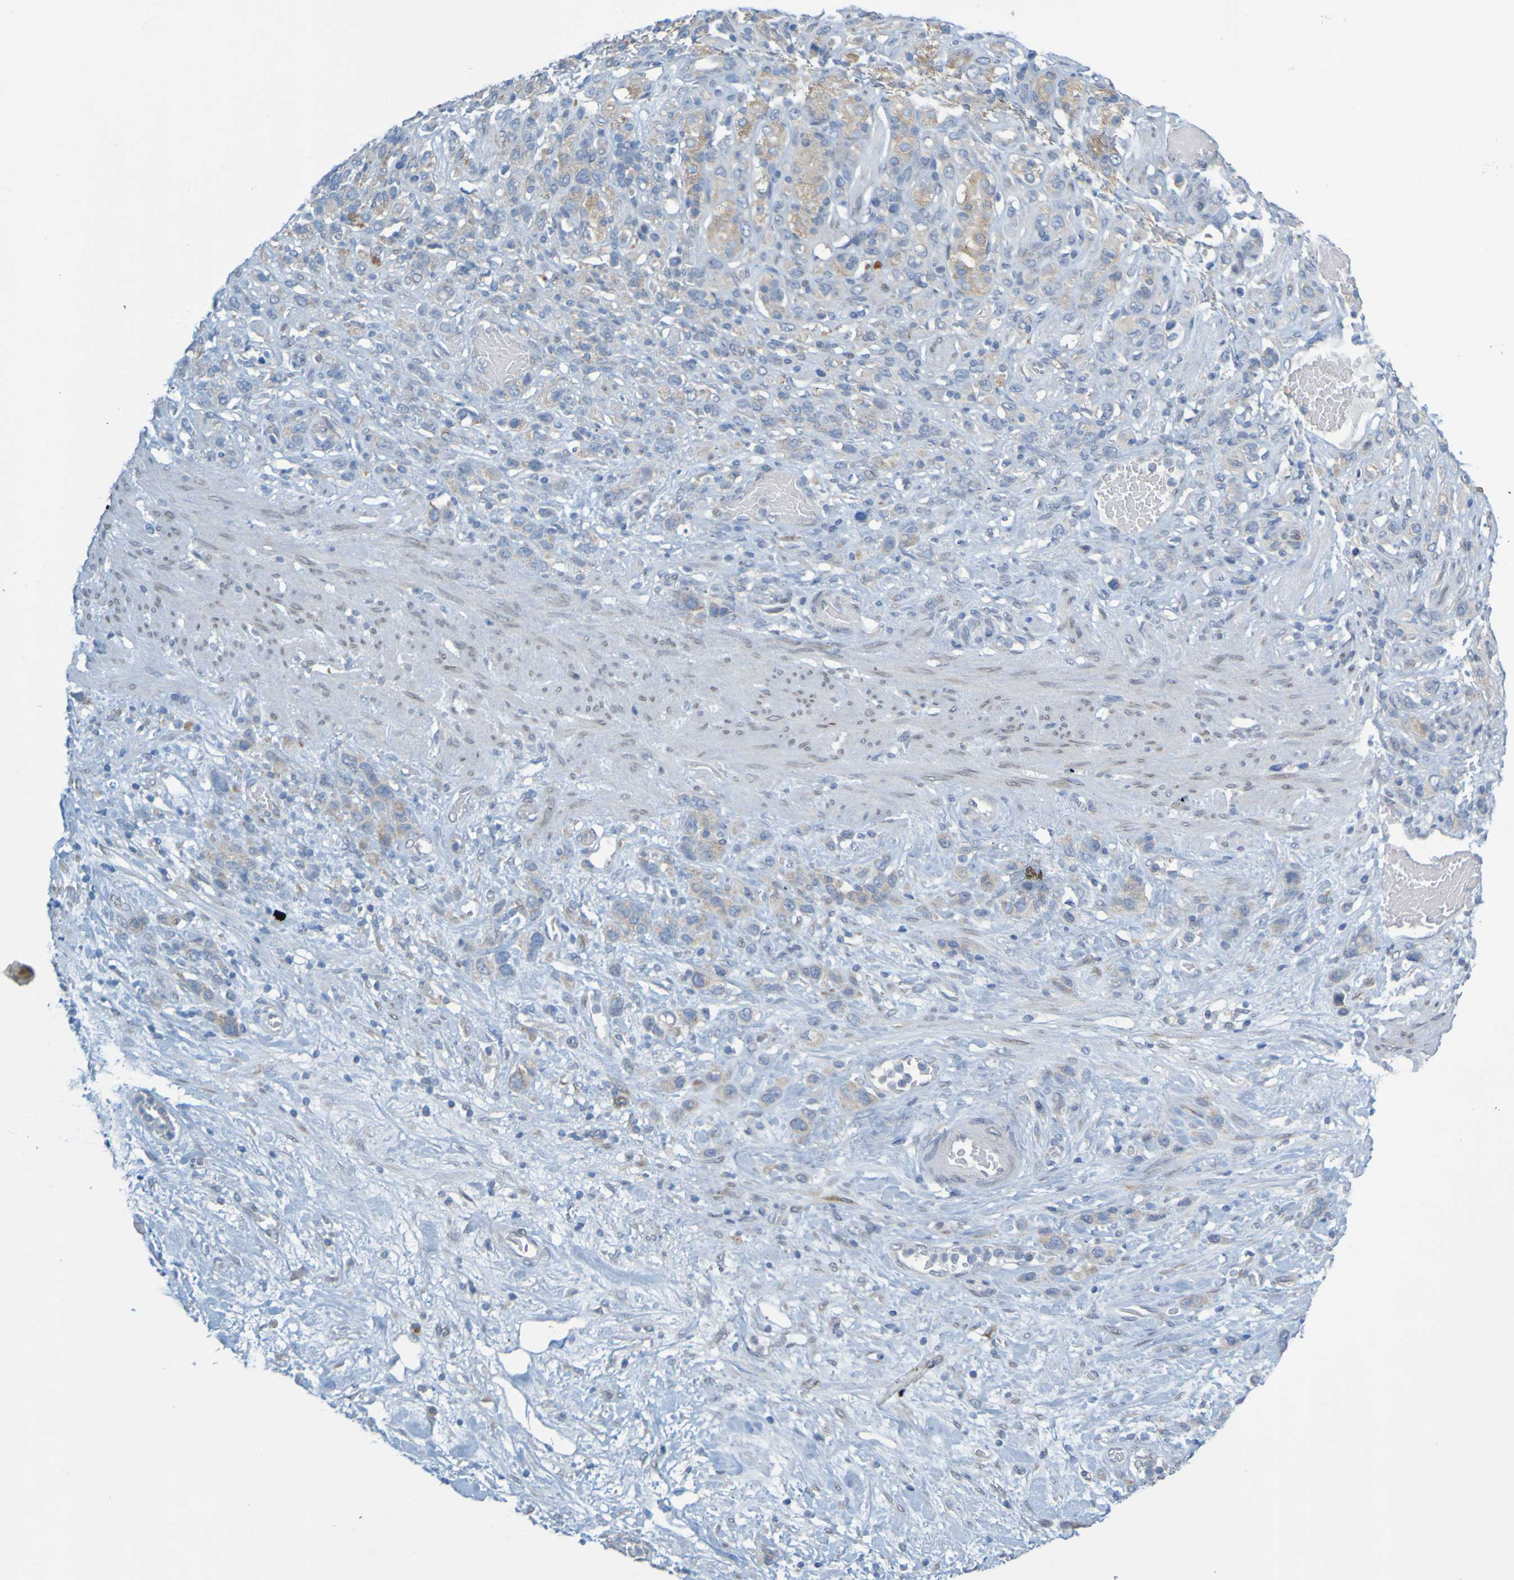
{"staining": {"intensity": "moderate", "quantity": ">75%", "location": "cytoplasmic/membranous"}, "tissue": "stomach cancer", "cell_type": "Tumor cells", "image_type": "cancer", "snomed": [{"axis": "morphology", "description": "Adenocarcinoma, NOS"}, {"axis": "morphology", "description": "Adenocarcinoma, High grade"}, {"axis": "topography", "description": "Stomach, upper"}, {"axis": "topography", "description": "Stomach, lower"}], "caption": "IHC photomicrograph of human stomach cancer (adenocarcinoma (high-grade)) stained for a protein (brown), which exhibits medium levels of moderate cytoplasmic/membranous positivity in about >75% of tumor cells.", "gene": "MAG", "patient": {"sex": "female", "age": 65}}